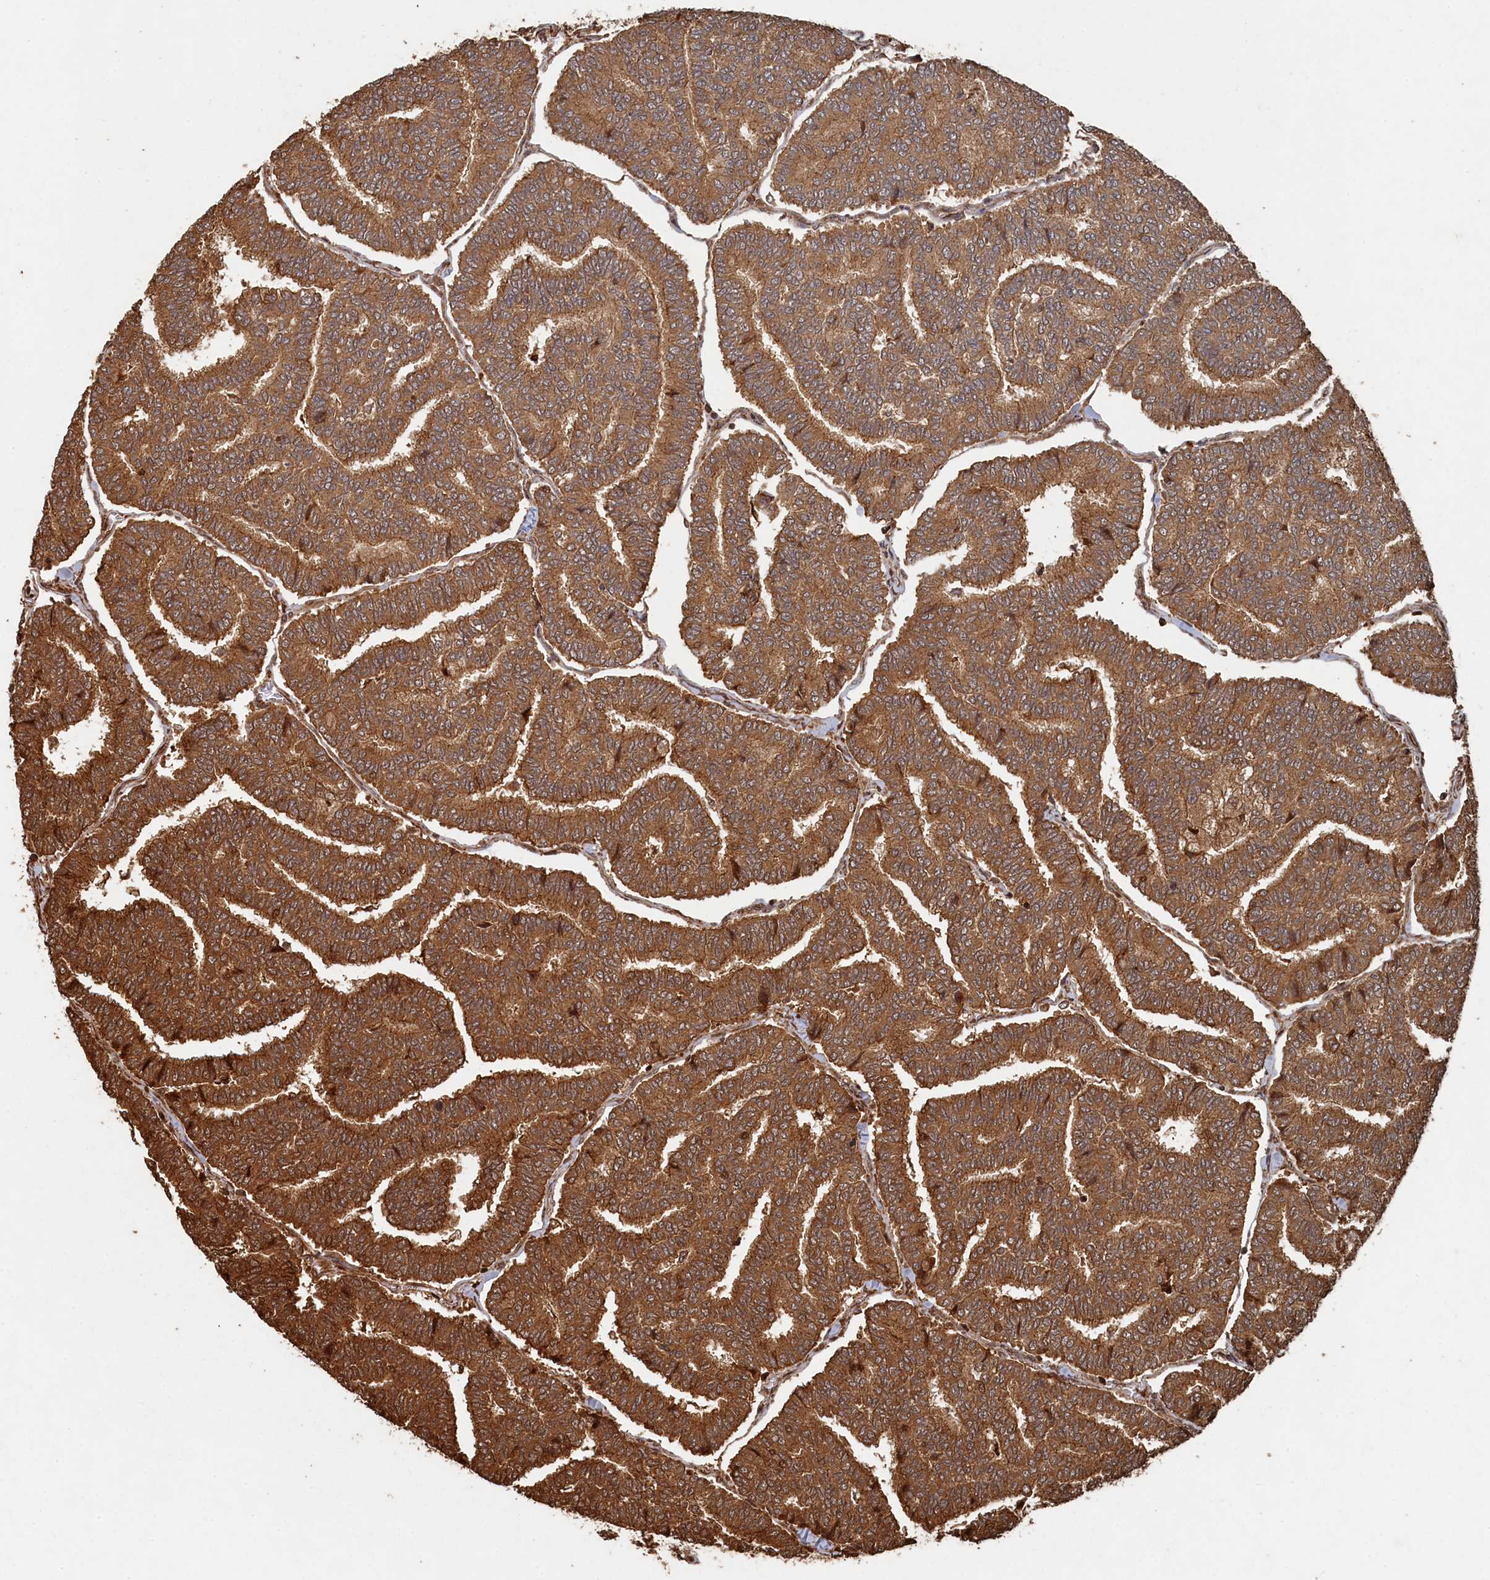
{"staining": {"intensity": "moderate", "quantity": ">75%", "location": "cytoplasmic/membranous"}, "tissue": "thyroid cancer", "cell_type": "Tumor cells", "image_type": "cancer", "snomed": [{"axis": "morphology", "description": "Papillary adenocarcinoma, NOS"}, {"axis": "topography", "description": "Thyroid gland"}], "caption": "High-magnification brightfield microscopy of papillary adenocarcinoma (thyroid) stained with DAB (brown) and counterstained with hematoxylin (blue). tumor cells exhibit moderate cytoplasmic/membranous staining is present in about>75% of cells.", "gene": "PIGN", "patient": {"sex": "female", "age": 35}}